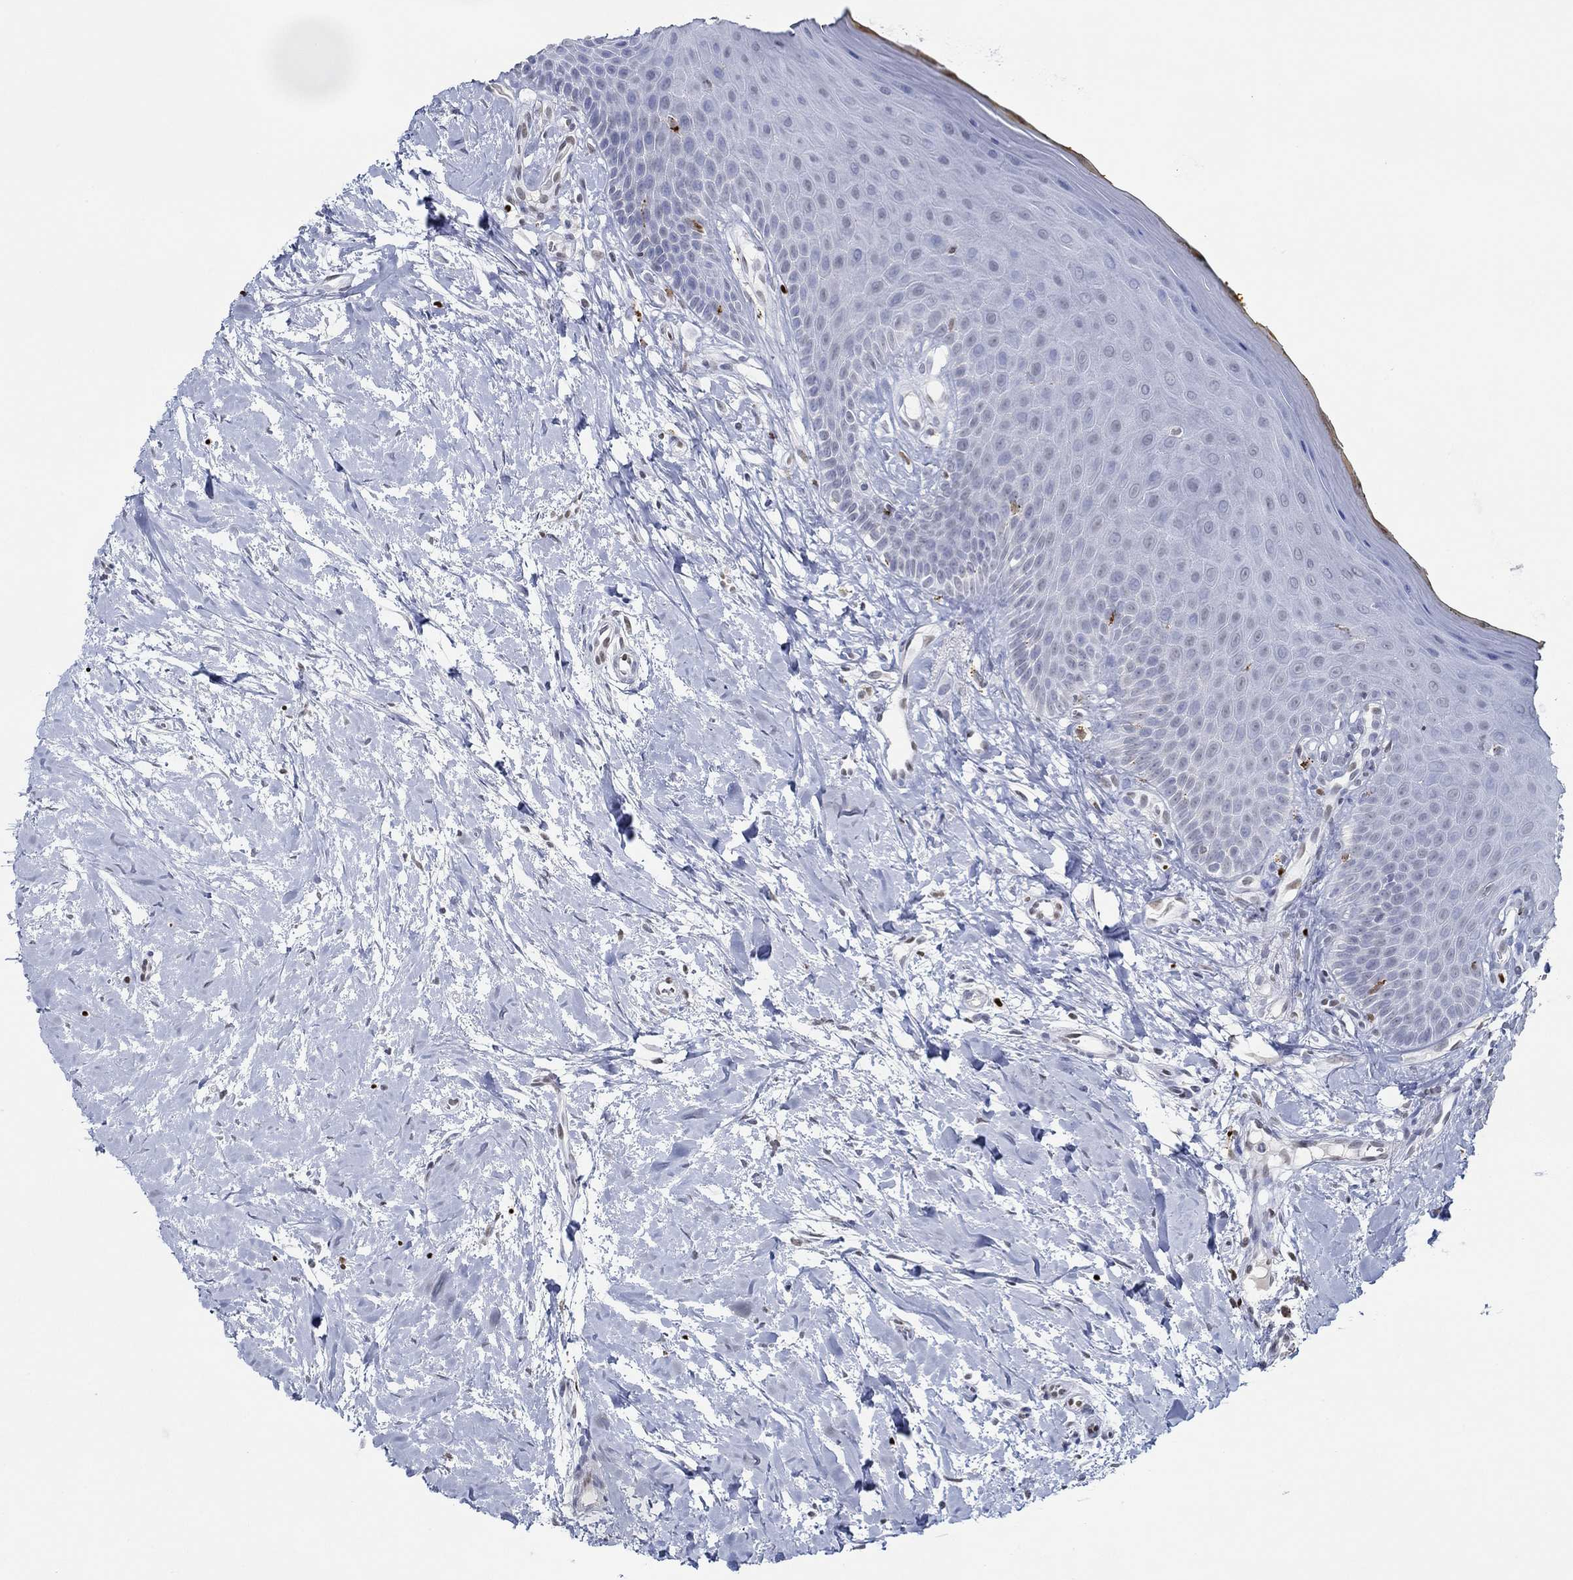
{"staining": {"intensity": "negative", "quantity": "none", "location": "none"}, "tissue": "oral mucosa", "cell_type": "Squamous epithelial cells", "image_type": "normal", "snomed": [{"axis": "morphology", "description": "Normal tissue, NOS"}, {"axis": "topography", "description": "Oral tissue"}], "caption": "A histopathology image of oral mucosa stained for a protein reveals no brown staining in squamous epithelial cells. (DAB IHC visualized using brightfield microscopy, high magnification).", "gene": "GATA2", "patient": {"sex": "female", "age": 43}}